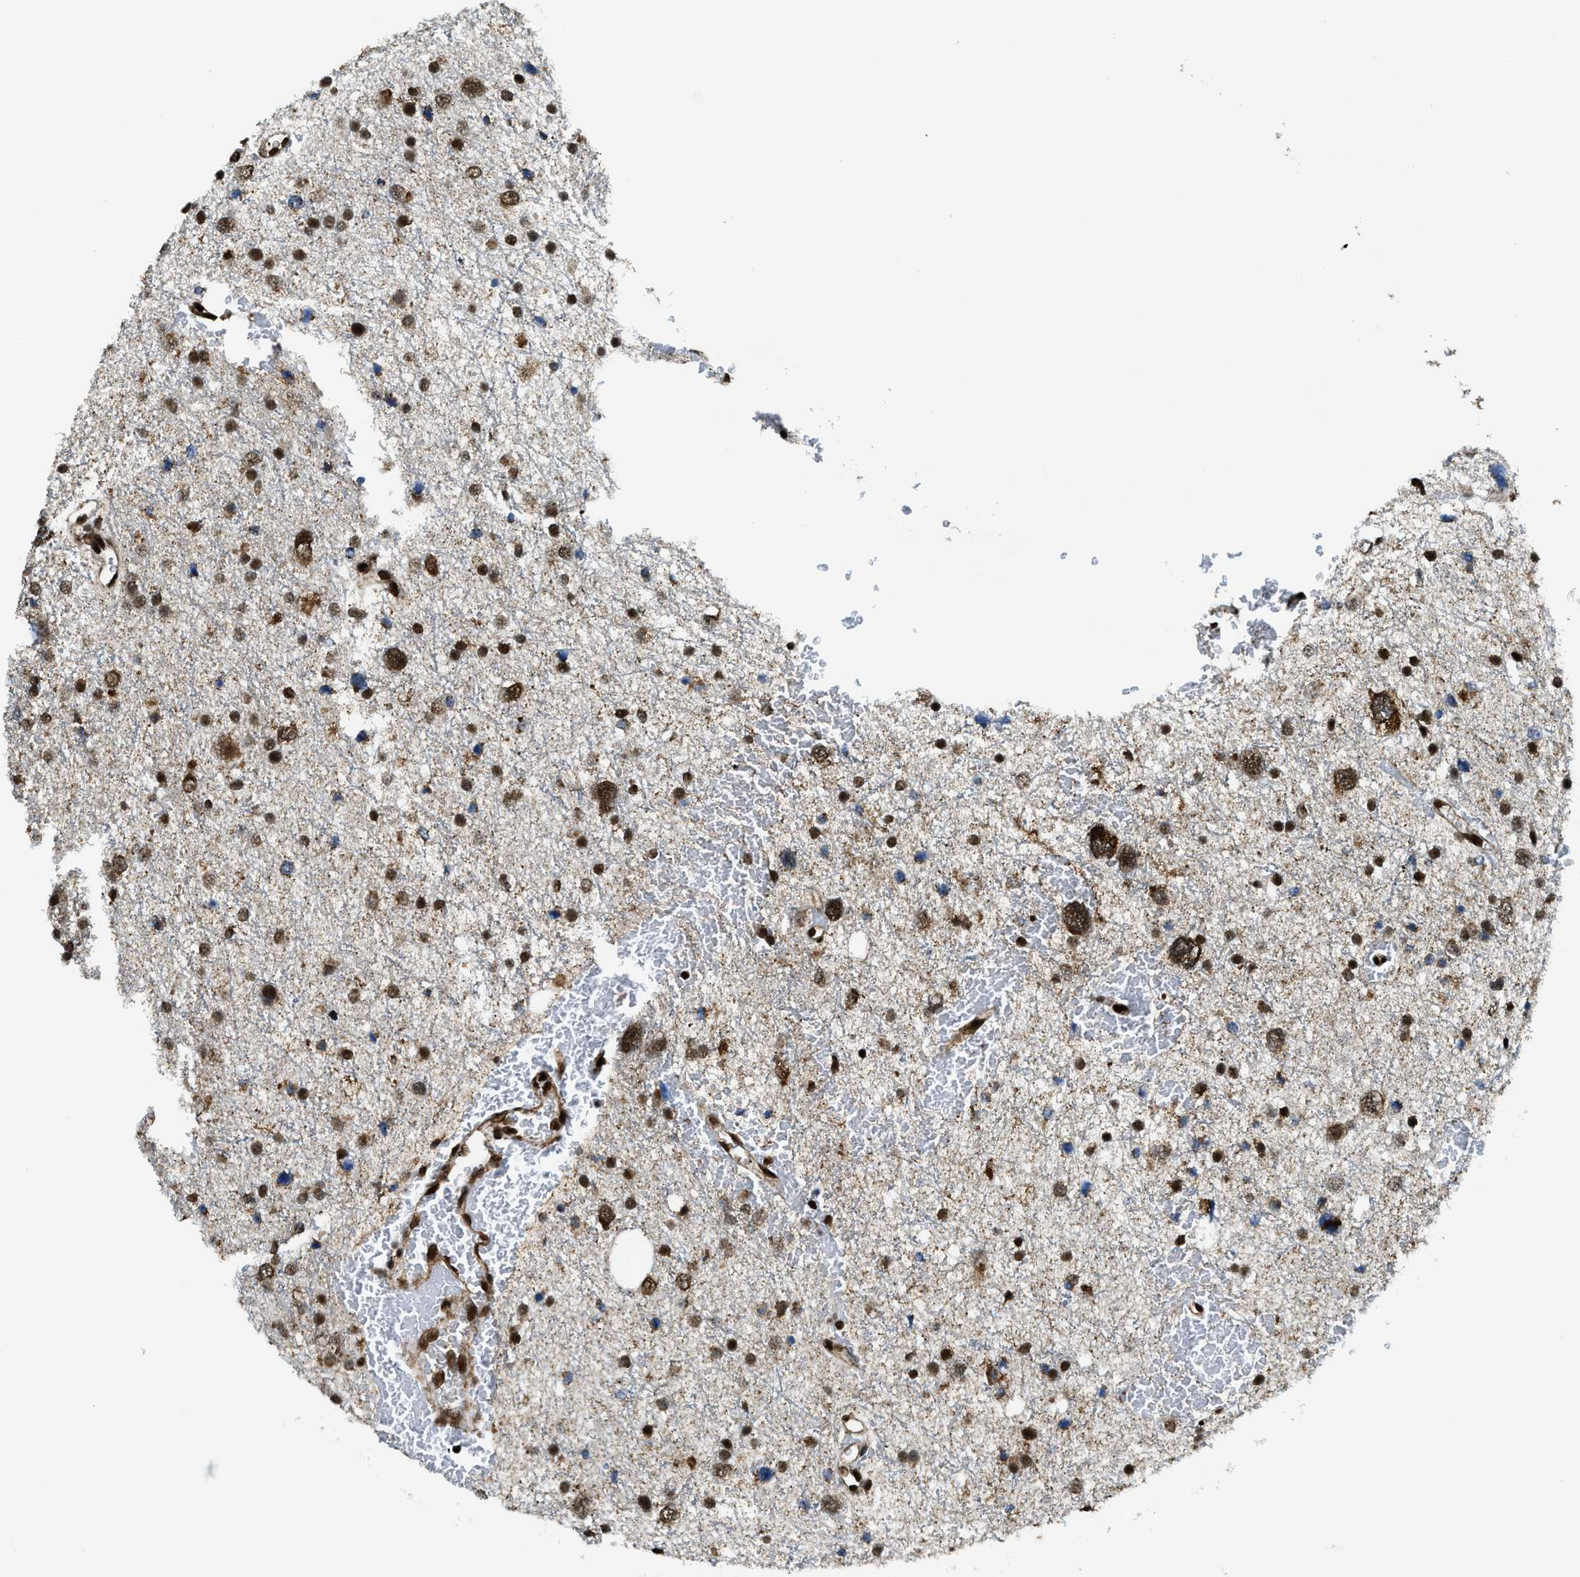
{"staining": {"intensity": "strong", "quantity": ">75%", "location": "nuclear"}, "tissue": "glioma", "cell_type": "Tumor cells", "image_type": "cancer", "snomed": [{"axis": "morphology", "description": "Glioma, malignant, Low grade"}, {"axis": "topography", "description": "Brain"}], "caption": "Malignant glioma (low-grade) tissue reveals strong nuclear positivity in about >75% of tumor cells (brown staining indicates protein expression, while blue staining denotes nuclei).", "gene": "GABPB1", "patient": {"sex": "female", "age": 37}}